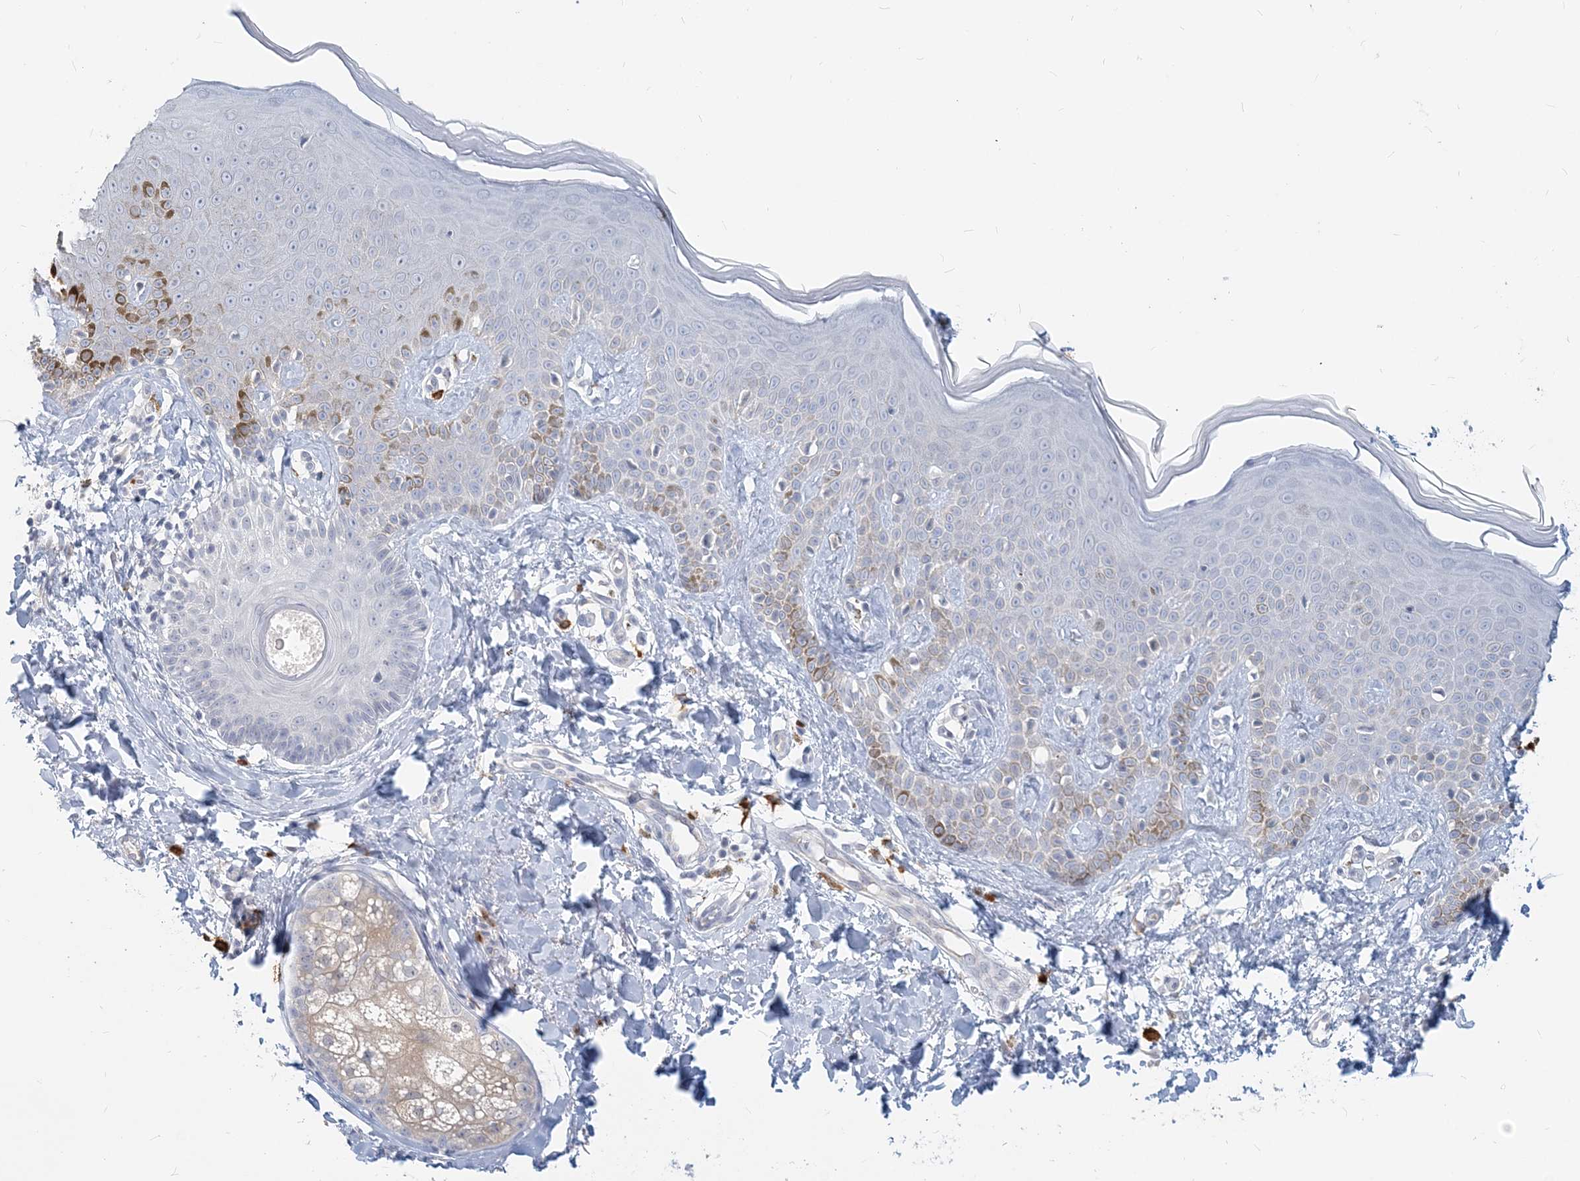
{"staining": {"intensity": "negative", "quantity": "none", "location": "none"}, "tissue": "skin", "cell_type": "Fibroblasts", "image_type": "normal", "snomed": [{"axis": "morphology", "description": "Normal tissue, NOS"}, {"axis": "topography", "description": "Skin"}], "caption": "DAB (3,3'-diaminobenzidine) immunohistochemical staining of normal human skin exhibits no significant expression in fibroblasts.", "gene": "GMPPA", "patient": {"sex": "male", "age": 52}}